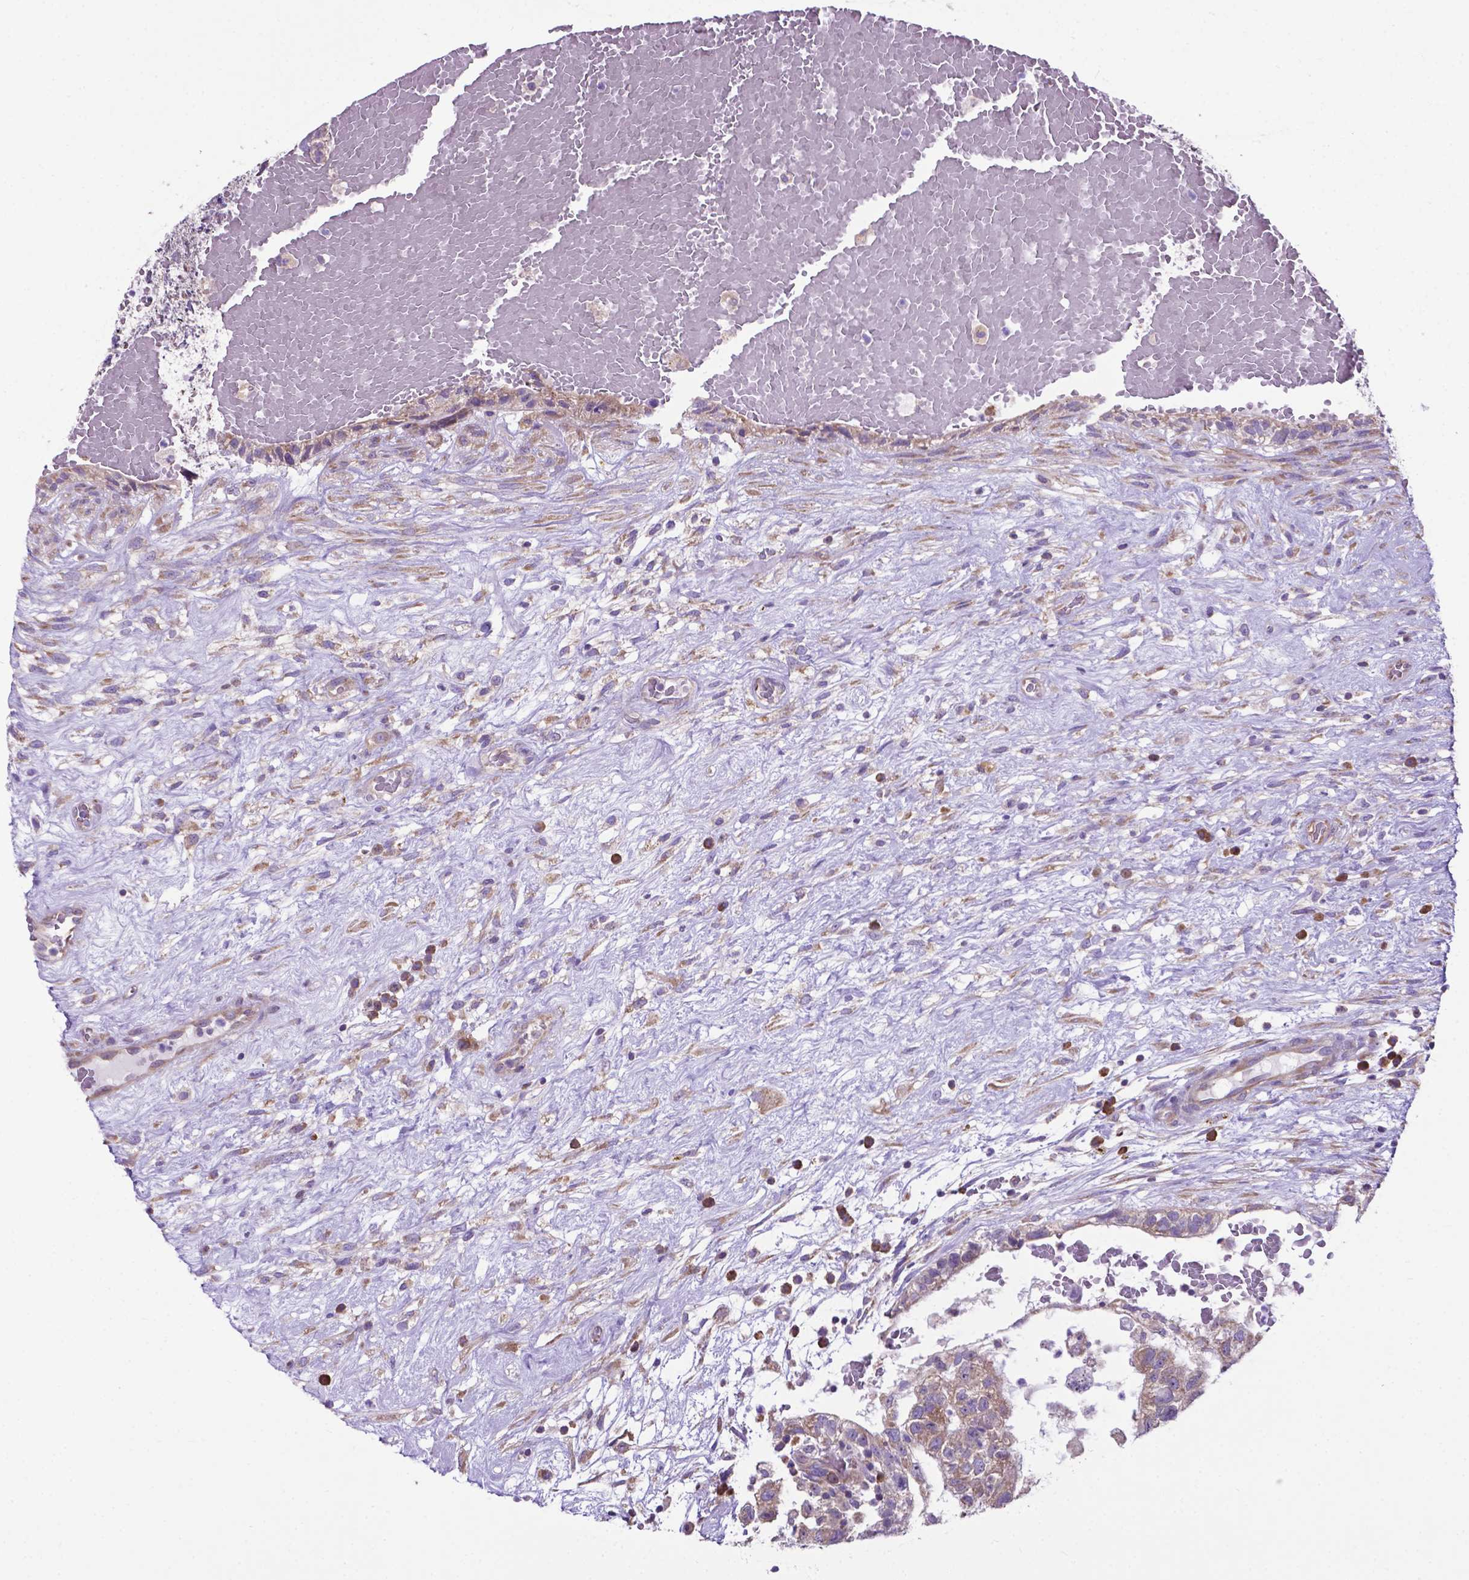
{"staining": {"intensity": "weak", "quantity": ">75%", "location": "cytoplasmic/membranous"}, "tissue": "testis cancer", "cell_type": "Tumor cells", "image_type": "cancer", "snomed": [{"axis": "morphology", "description": "Normal tissue, NOS"}, {"axis": "morphology", "description": "Carcinoma, Embryonal, NOS"}, {"axis": "topography", "description": "Testis"}], "caption": "Immunohistochemistry photomicrograph of testis cancer (embryonal carcinoma) stained for a protein (brown), which exhibits low levels of weak cytoplasmic/membranous staining in approximately >75% of tumor cells.", "gene": "RPL6", "patient": {"sex": "male", "age": 32}}